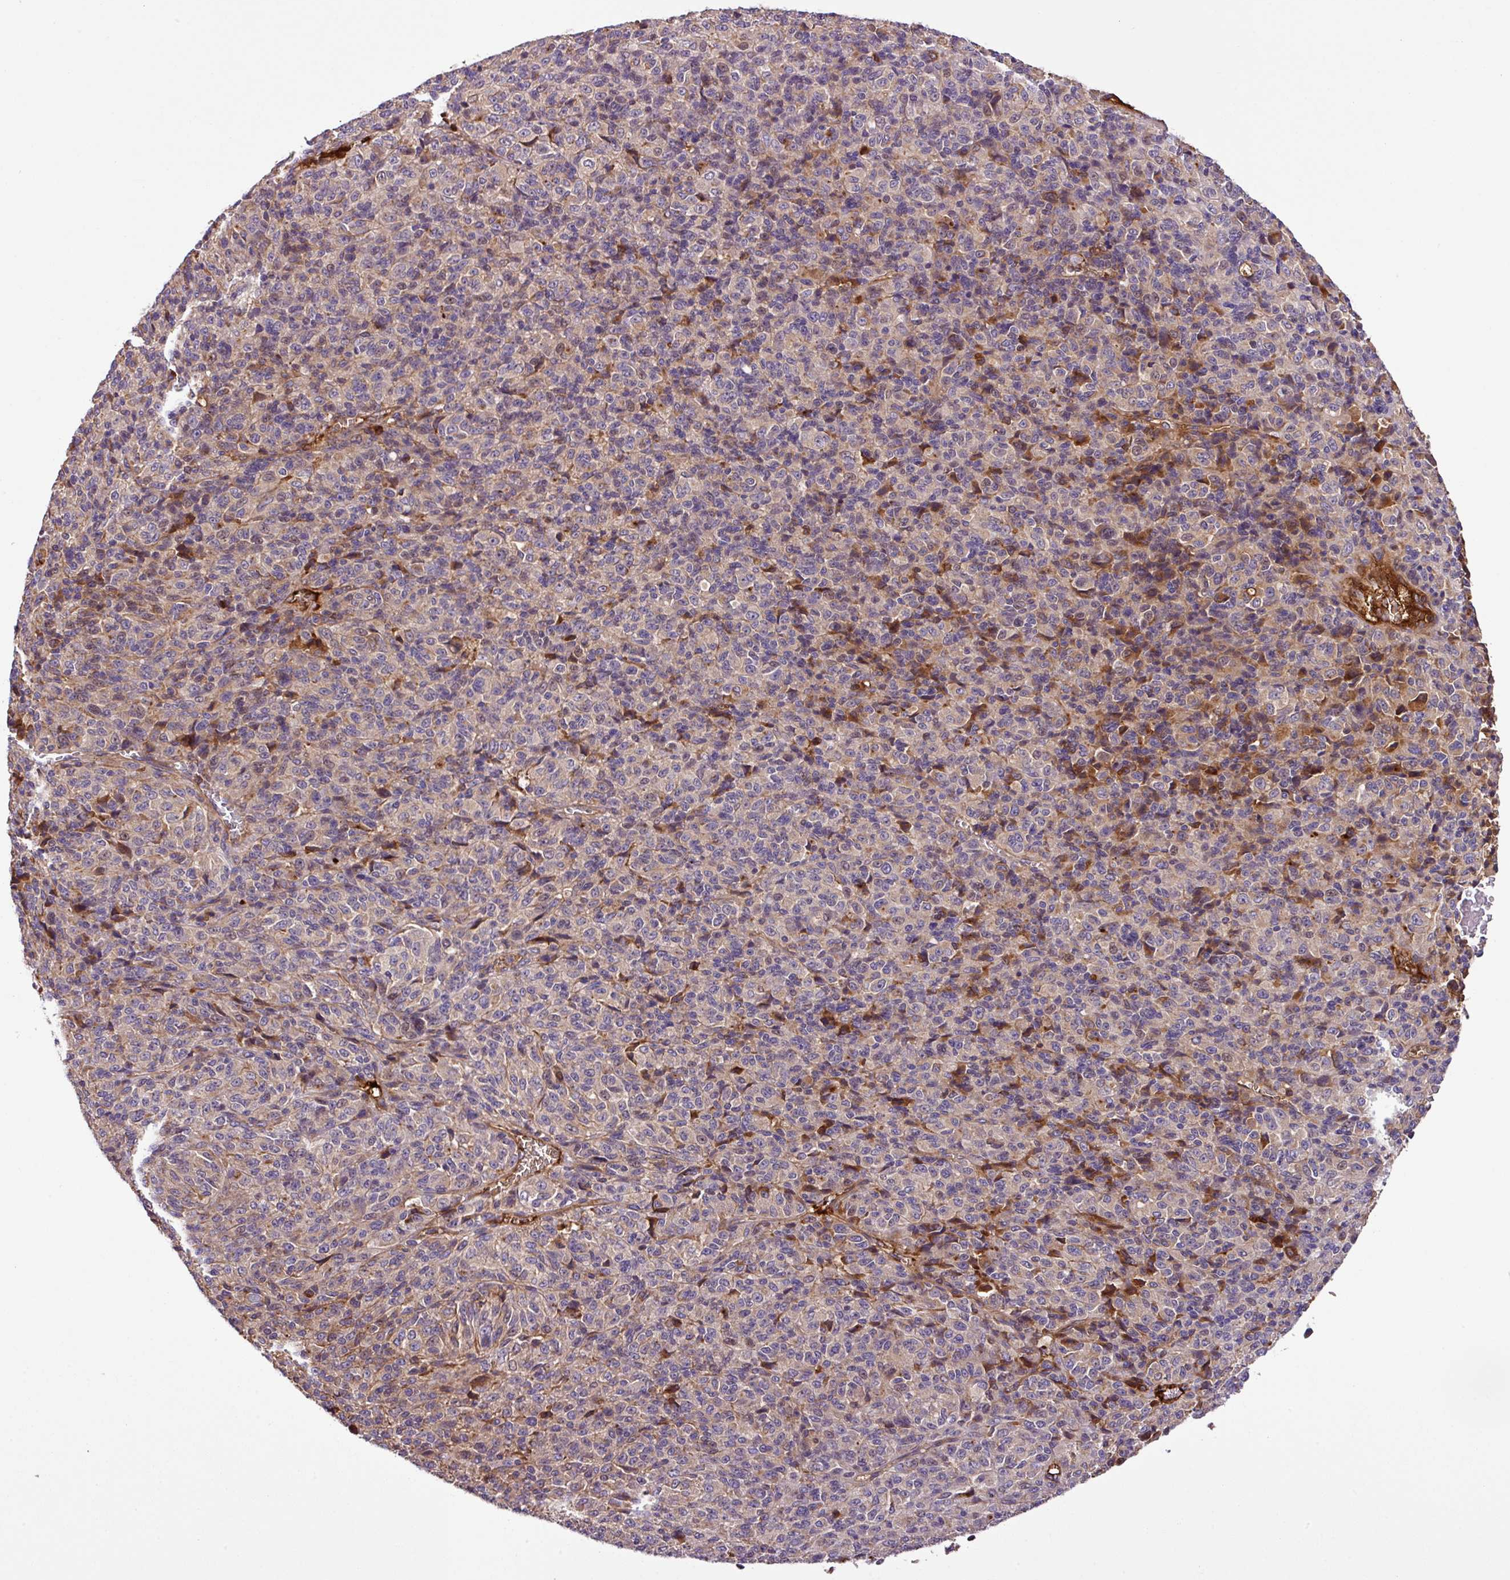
{"staining": {"intensity": "negative", "quantity": "none", "location": "none"}, "tissue": "melanoma", "cell_type": "Tumor cells", "image_type": "cancer", "snomed": [{"axis": "morphology", "description": "Malignant melanoma, Metastatic site"}, {"axis": "topography", "description": "Brain"}], "caption": "Tumor cells show no significant staining in malignant melanoma (metastatic site). (DAB (3,3'-diaminobenzidine) IHC visualized using brightfield microscopy, high magnification).", "gene": "ZNF266", "patient": {"sex": "female", "age": 56}}